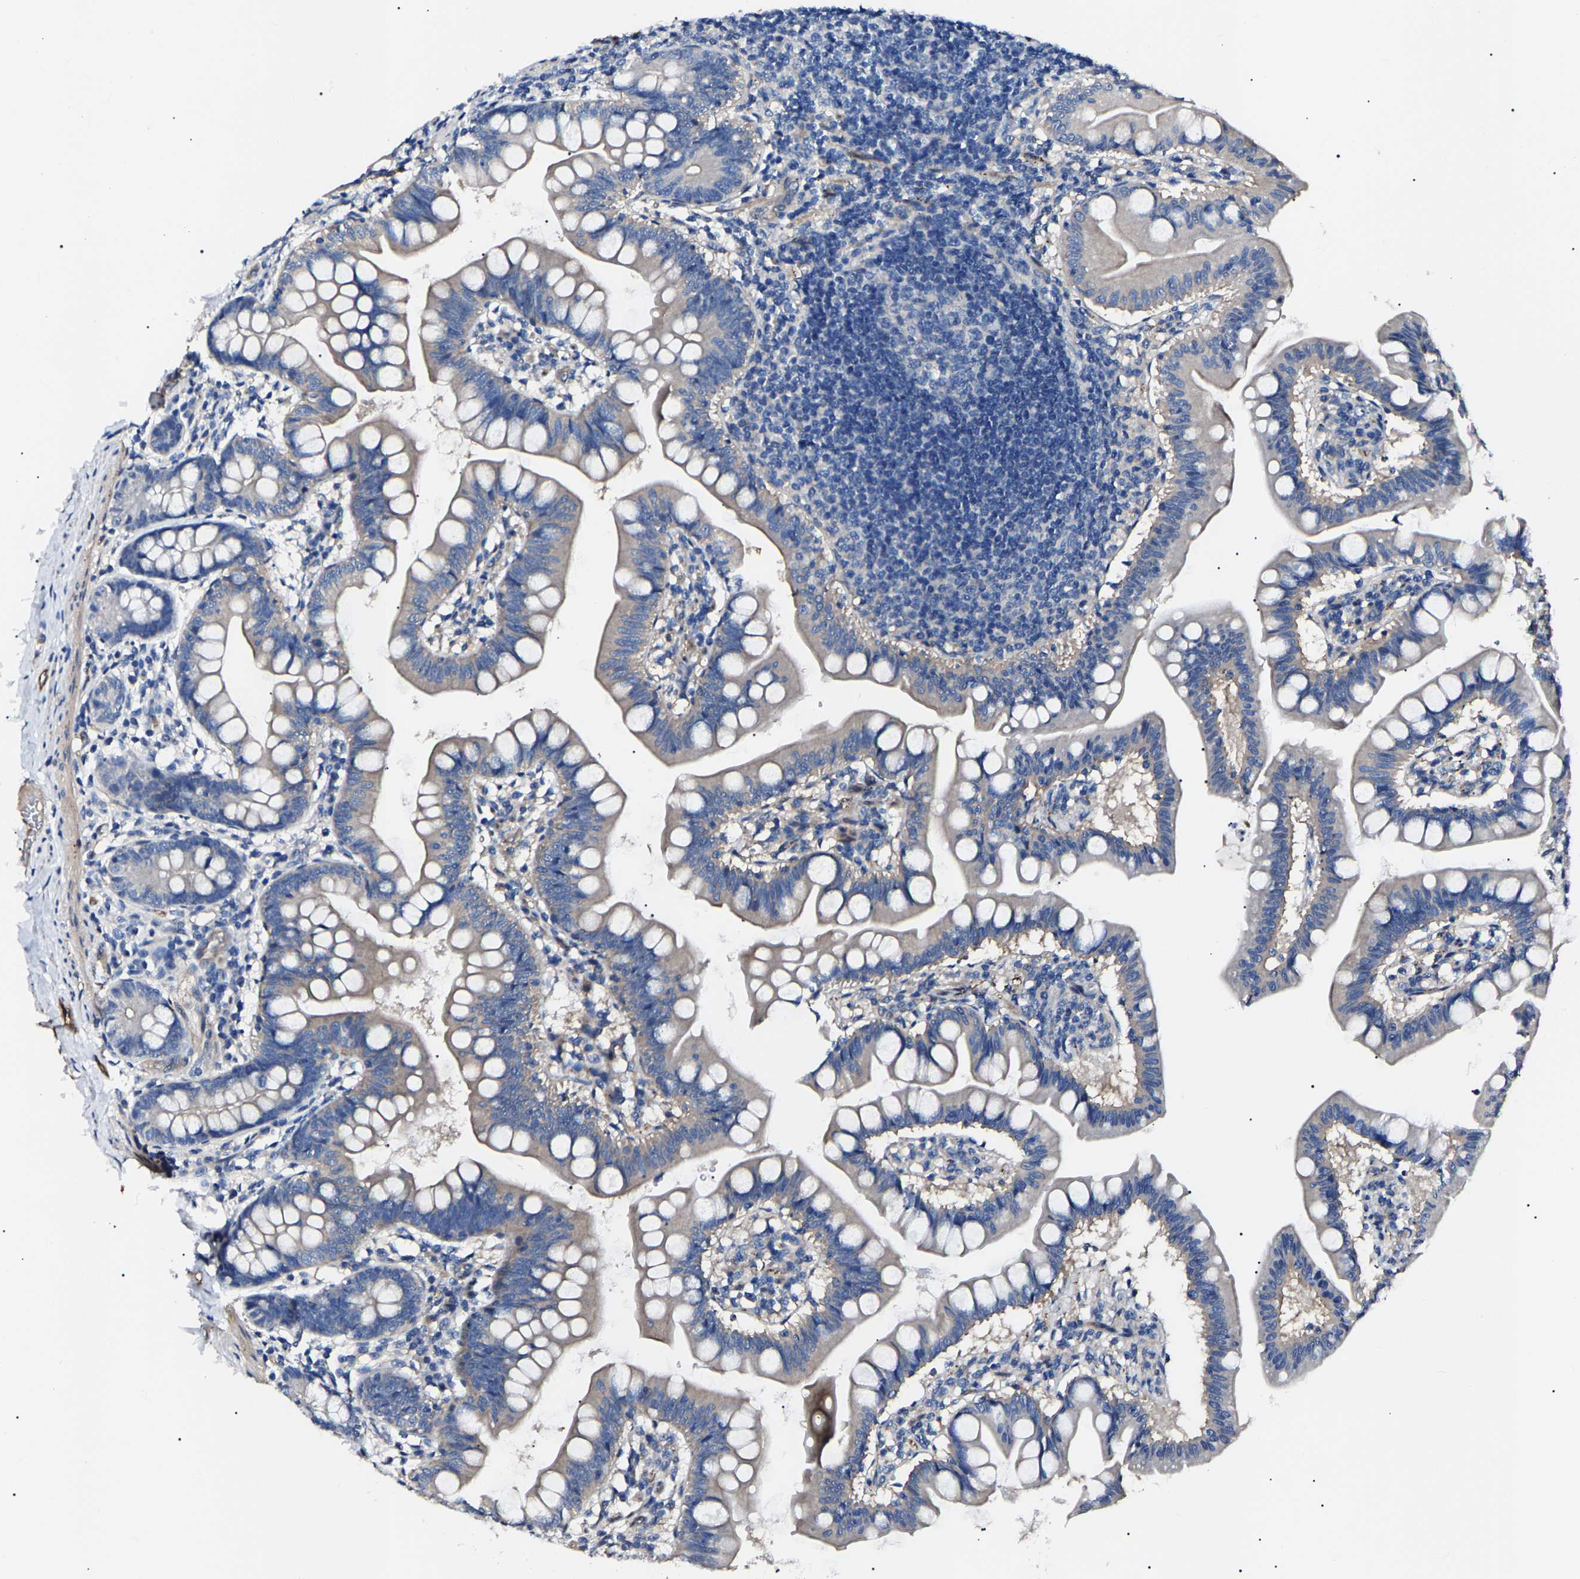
{"staining": {"intensity": "weak", "quantity": "<25%", "location": "cytoplasmic/membranous"}, "tissue": "small intestine", "cell_type": "Glandular cells", "image_type": "normal", "snomed": [{"axis": "morphology", "description": "Normal tissue, NOS"}, {"axis": "topography", "description": "Small intestine"}], "caption": "Glandular cells are negative for protein expression in normal human small intestine. The staining is performed using DAB (3,3'-diaminobenzidine) brown chromogen with nuclei counter-stained in using hematoxylin.", "gene": "KLHL42", "patient": {"sex": "male", "age": 7}}